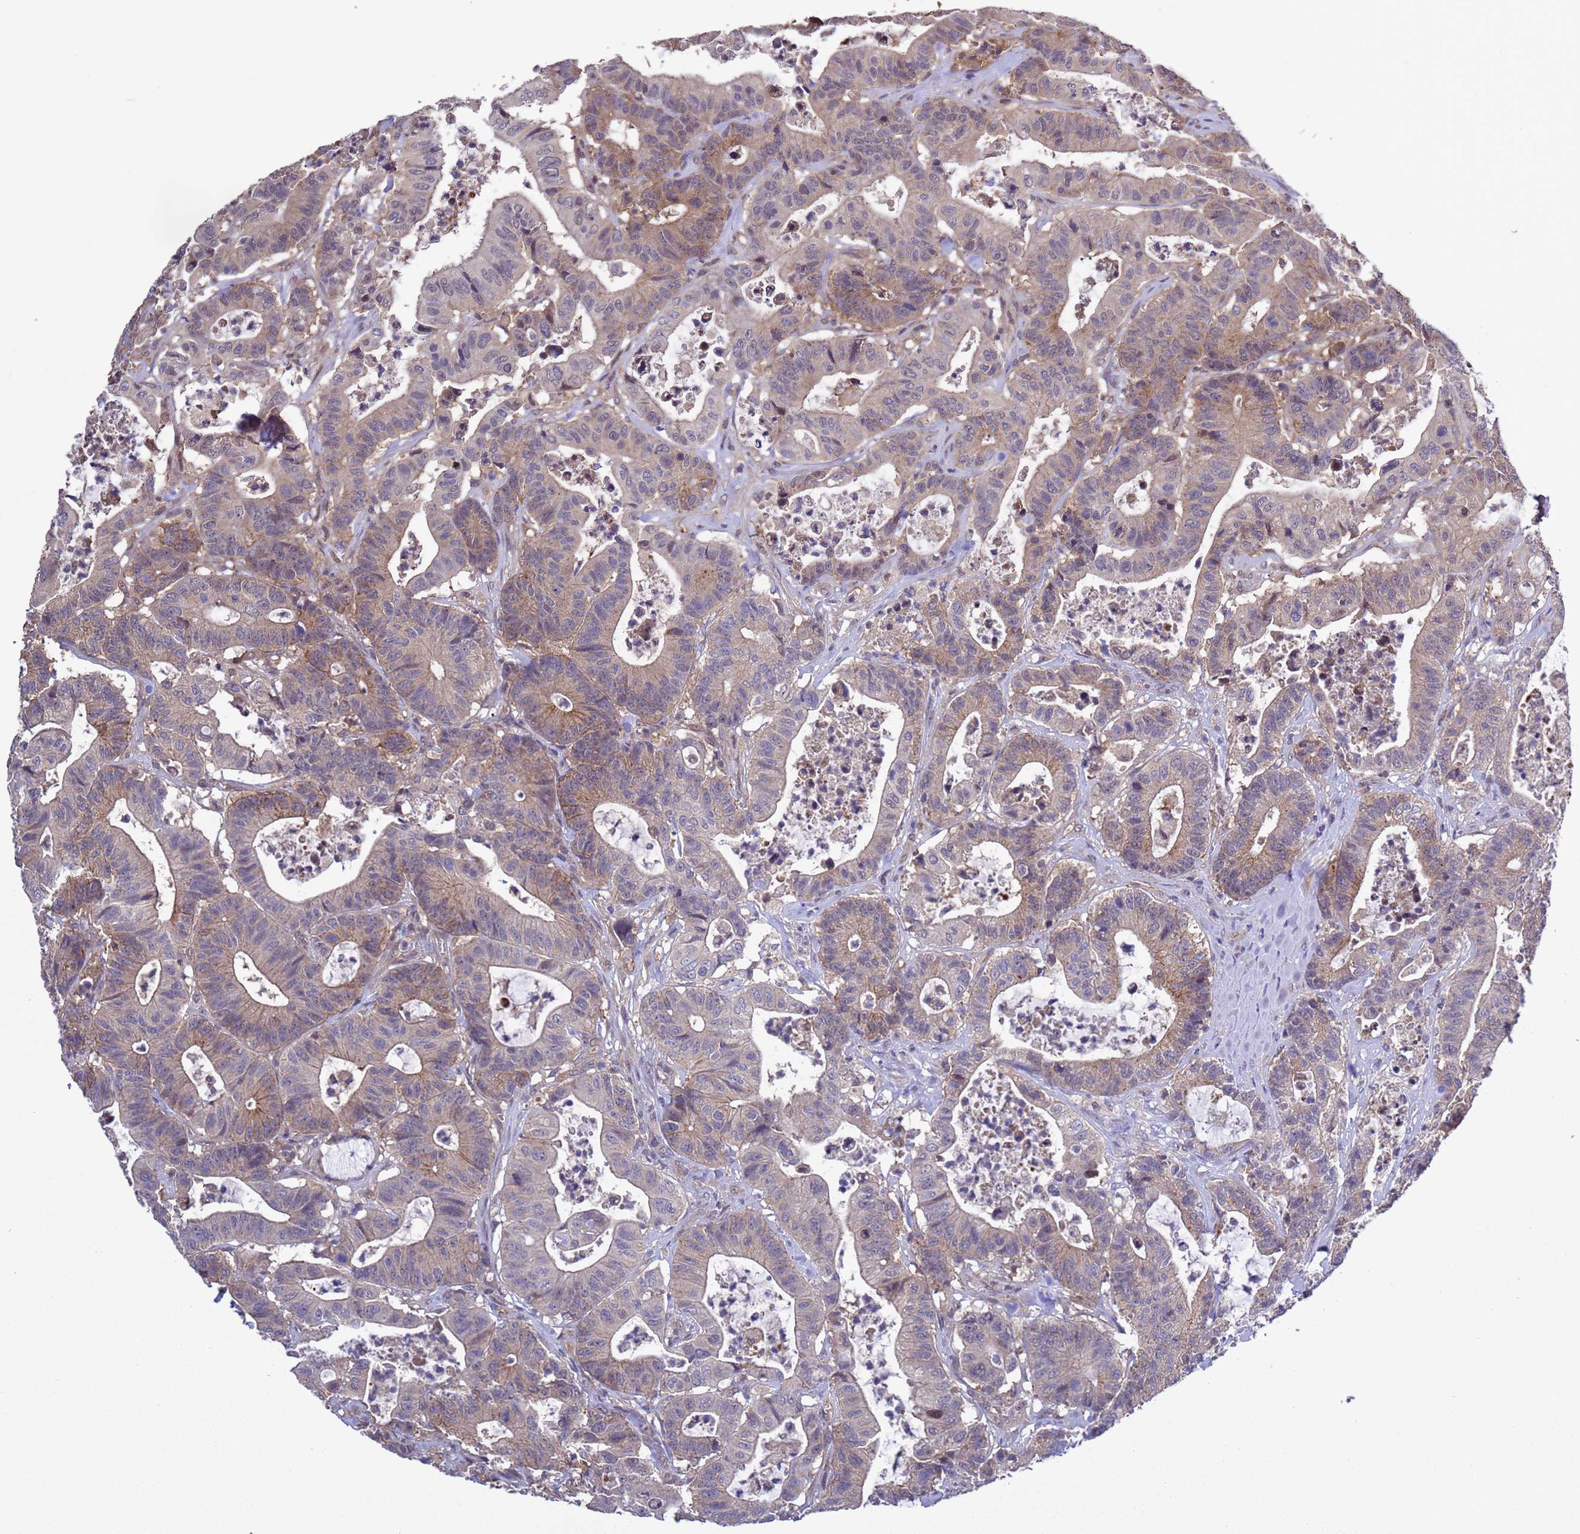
{"staining": {"intensity": "moderate", "quantity": "25%-75%", "location": "cytoplasmic/membranous"}, "tissue": "colorectal cancer", "cell_type": "Tumor cells", "image_type": "cancer", "snomed": [{"axis": "morphology", "description": "Adenocarcinoma, NOS"}, {"axis": "topography", "description": "Colon"}], "caption": "The micrograph reveals staining of colorectal cancer, revealing moderate cytoplasmic/membranous protein staining (brown color) within tumor cells. The protein is stained brown, and the nuclei are stained in blue (DAB IHC with brightfield microscopy, high magnification).", "gene": "ZFP69B", "patient": {"sex": "female", "age": 84}}